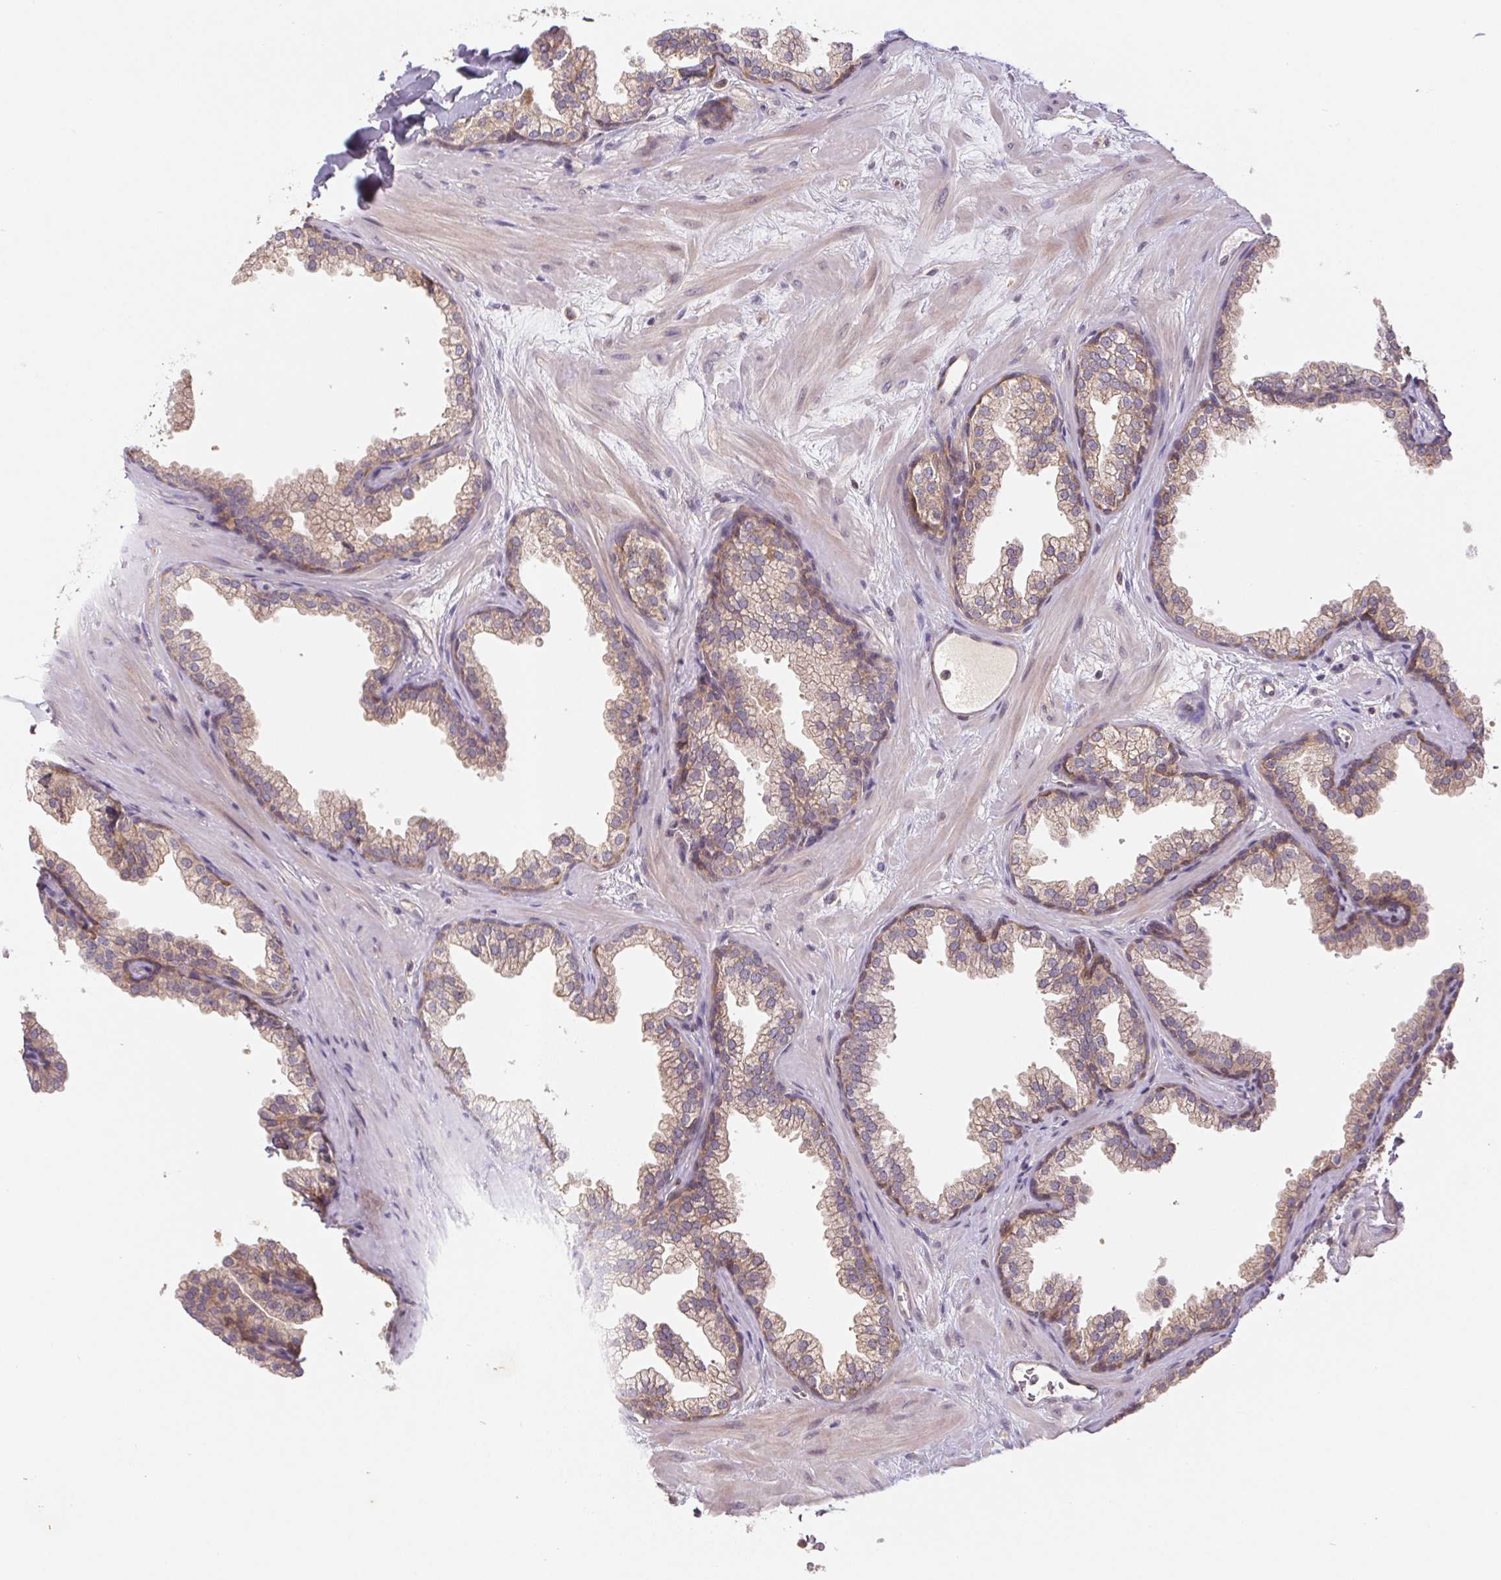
{"staining": {"intensity": "weak", "quantity": ">75%", "location": "cytoplasmic/membranous"}, "tissue": "prostate", "cell_type": "Glandular cells", "image_type": "normal", "snomed": [{"axis": "morphology", "description": "Normal tissue, NOS"}, {"axis": "topography", "description": "Prostate"}], "caption": "The image displays immunohistochemical staining of benign prostate. There is weak cytoplasmic/membranous staining is present in about >75% of glandular cells. Nuclei are stained in blue.", "gene": "MTHFD1L", "patient": {"sex": "male", "age": 37}}